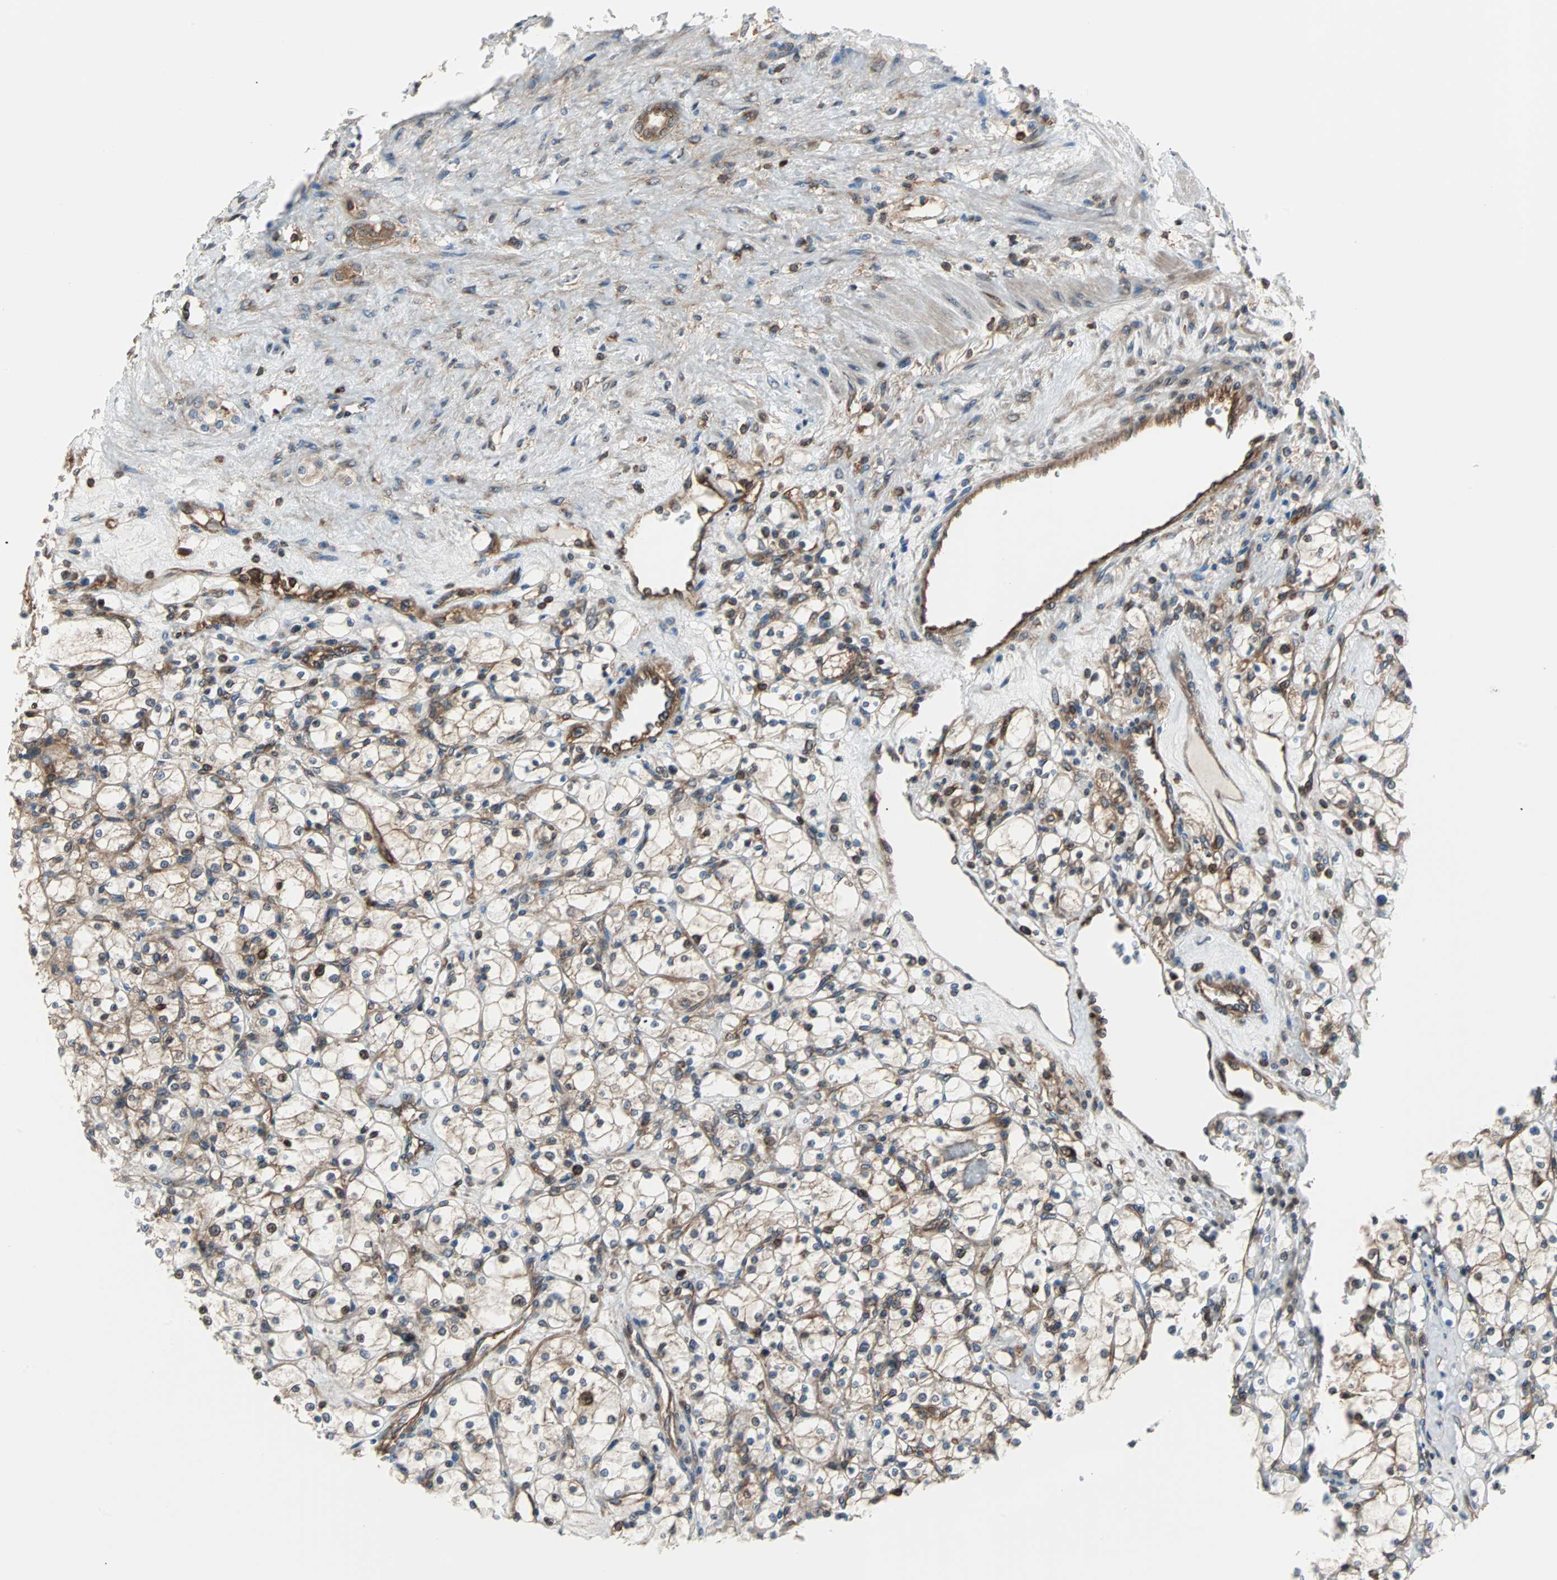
{"staining": {"intensity": "moderate", "quantity": ">75%", "location": "cytoplasmic/membranous"}, "tissue": "renal cancer", "cell_type": "Tumor cells", "image_type": "cancer", "snomed": [{"axis": "morphology", "description": "Adenocarcinoma, NOS"}, {"axis": "topography", "description": "Kidney"}], "caption": "Tumor cells reveal moderate cytoplasmic/membranous positivity in about >75% of cells in adenocarcinoma (renal). The protein is shown in brown color, while the nuclei are stained blue.", "gene": "RELA", "patient": {"sex": "female", "age": 83}}